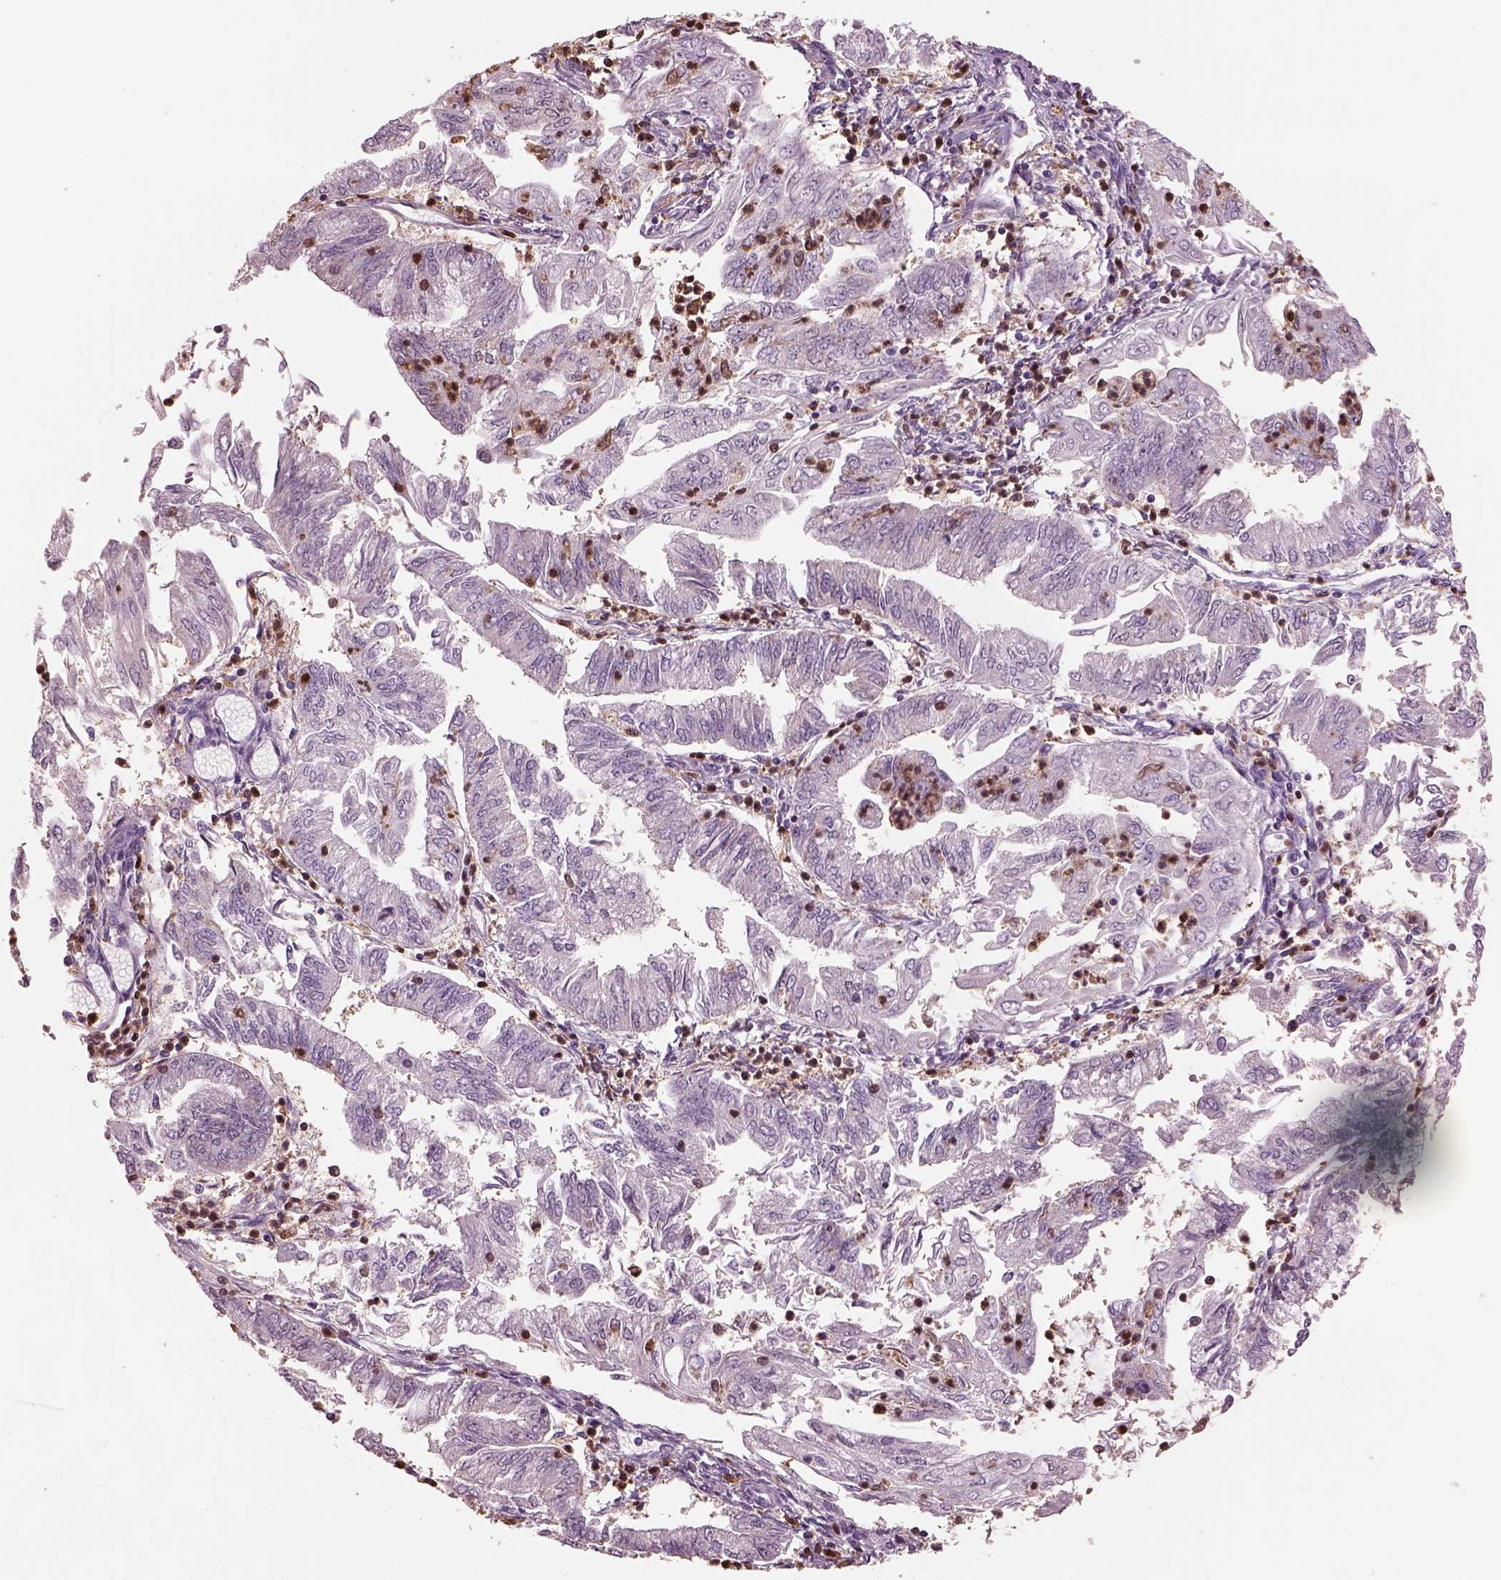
{"staining": {"intensity": "negative", "quantity": "none", "location": "none"}, "tissue": "endometrial cancer", "cell_type": "Tumor cells", "image_type": "cancer", "snomed": [{"axis": "morphology", "description": "Adenocarcinoma, NOS"}, {"axis": "topography", "description": "Endometrium"}], "caption": "The immunohistochemistry (IHC) histopathology image has no significant staining in tumor cells of endometrial cancer tissue. The staining is performed using DAB brown chromogen with nuclei counter-stained in using hematoxylin.", "gene": "IL31RA", "patient": {"sex": "female", "age": 55}}